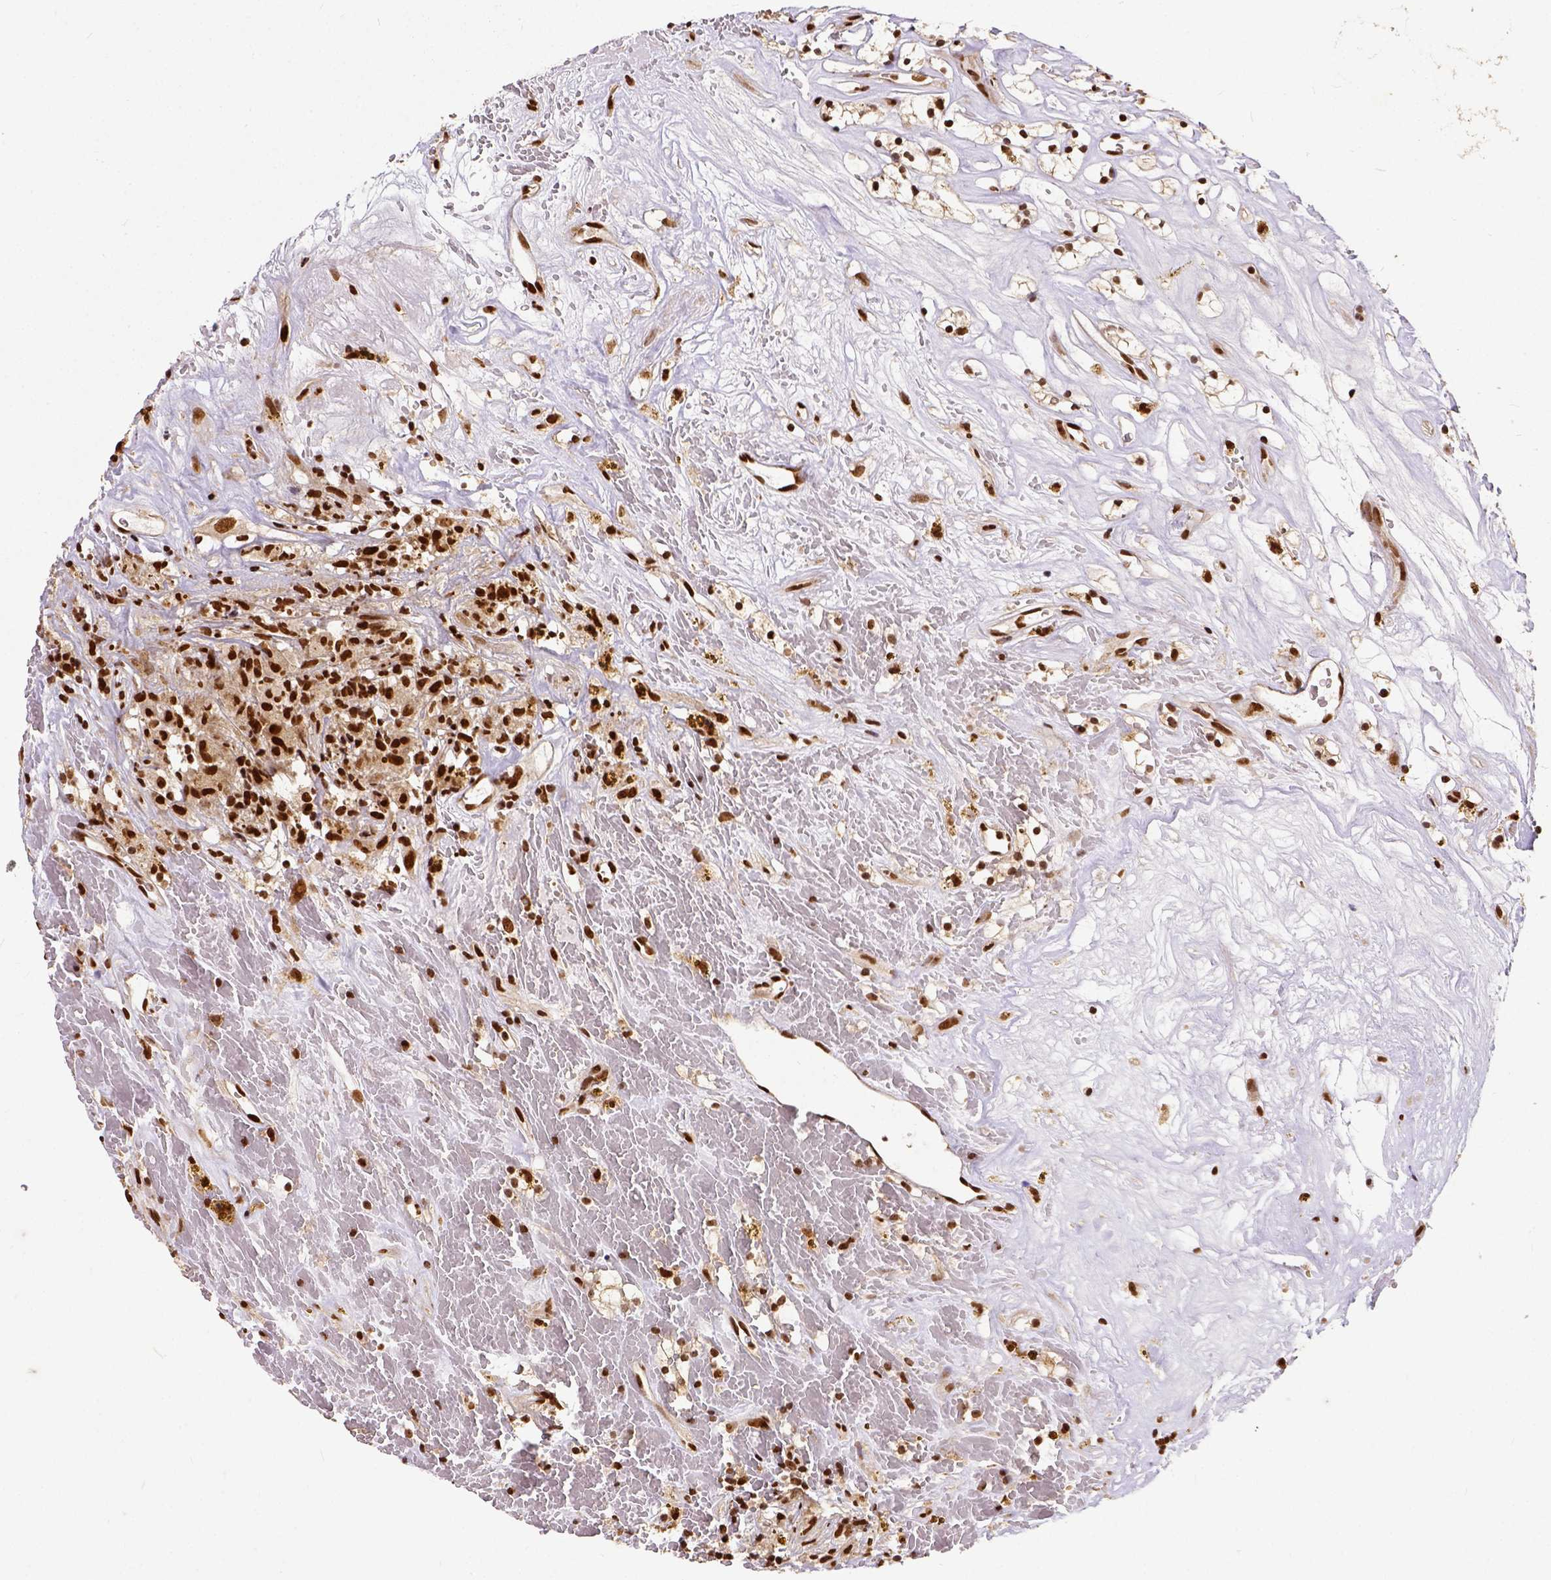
{"staining": {"intensity": "strong", "quantity": ">75%", "location": "nuclear"}, "tissue": "renal cancer", "cell_type": "Tumor cells", "image_type": "cancer", "snomed": [{"axis": "morphology", "description": "Adenocarcinoma, NOS"}, {"axis": "topography", "description": "Kidney"}], "caption": "Immunohistochemistry (IHC) photomicrograph of renal adenocarcinoma stained for a protein (brown), which shows high levels of strong nuclear staining in about >75% of tumor cells.", "gene": "NACC1", "patient": {"sex": "female", "age": 64}}